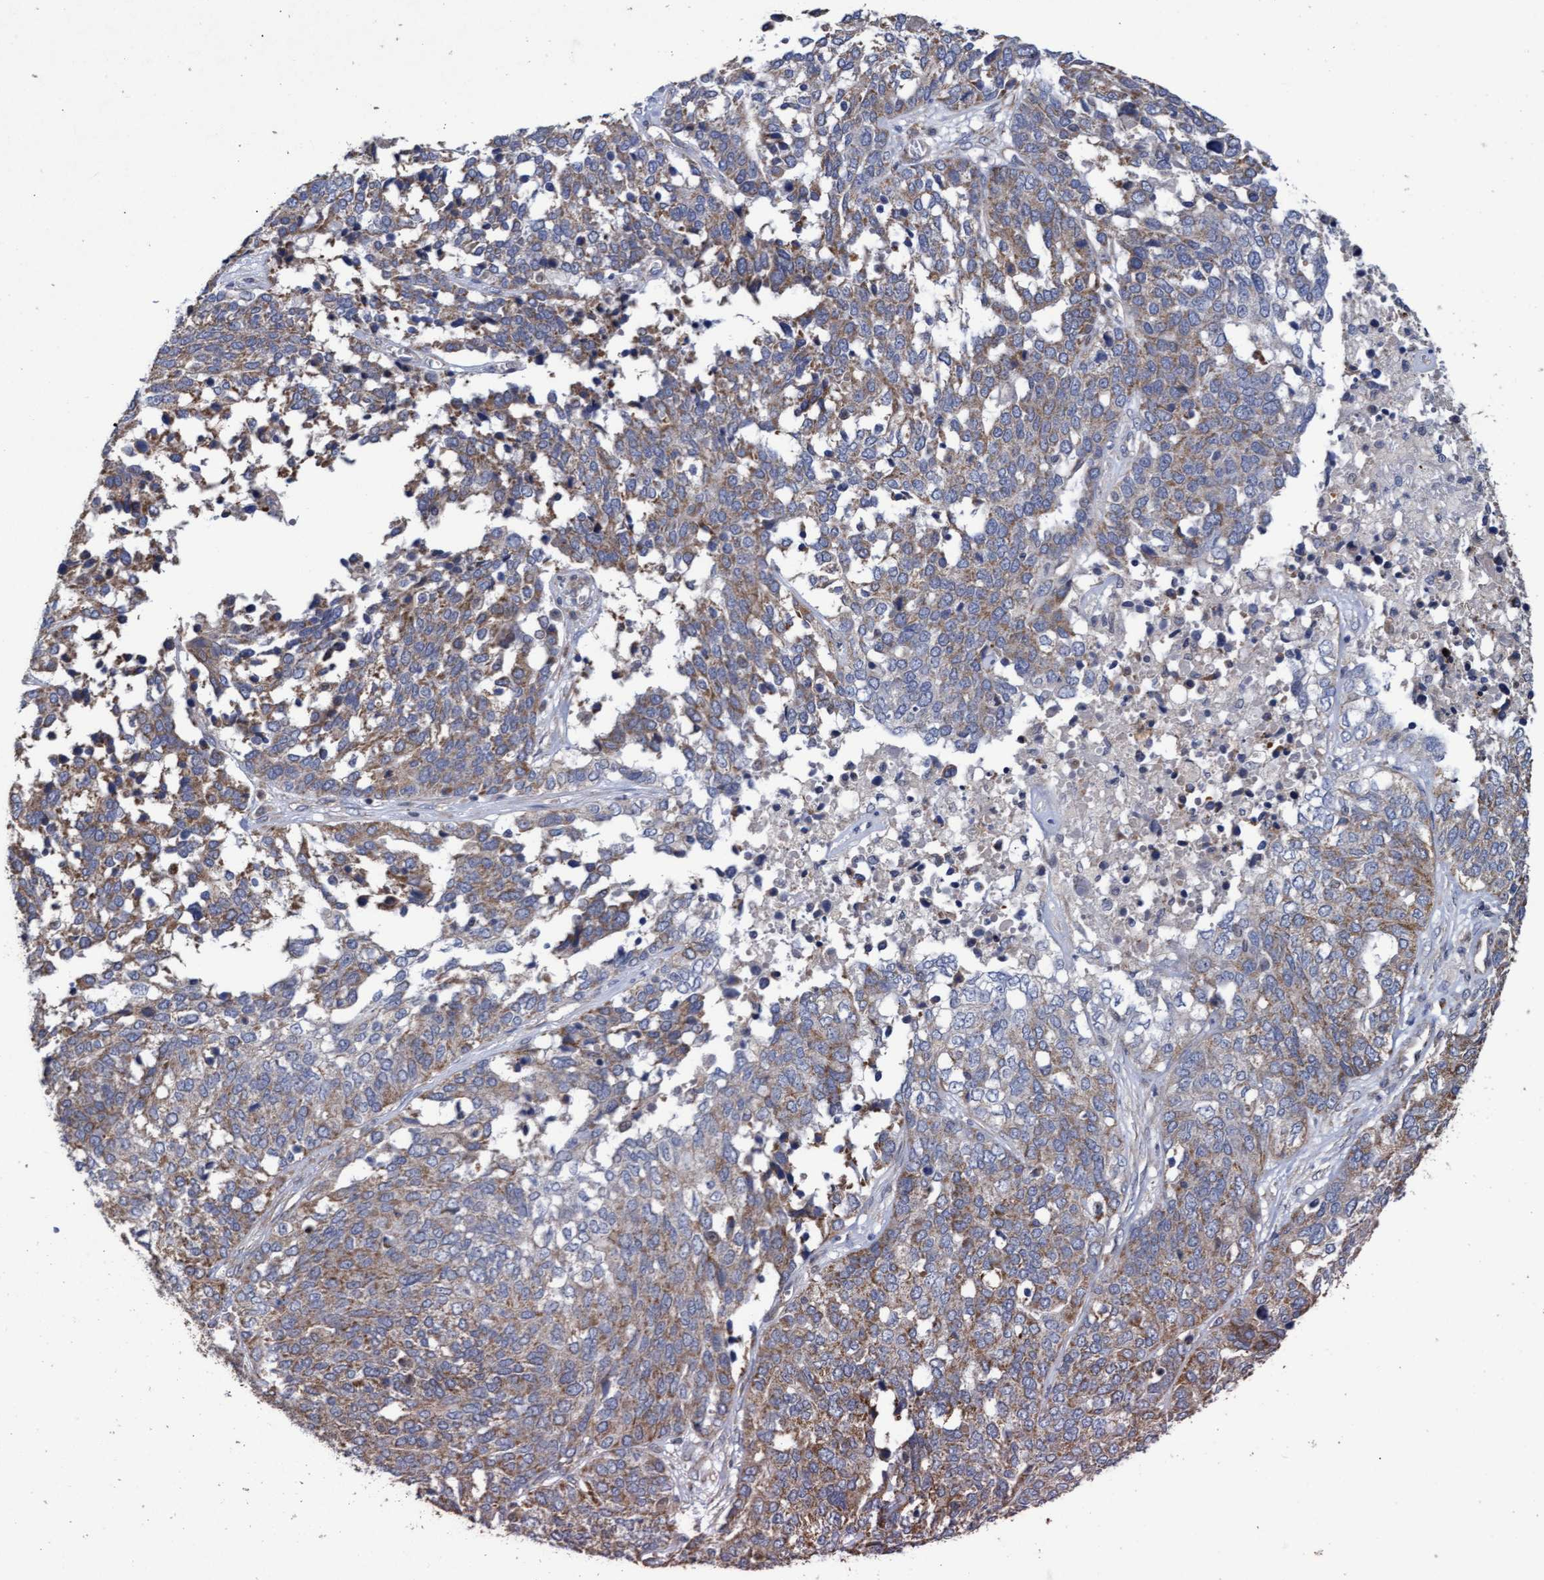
{"staining": {"intensity": "weak", "quantity": ">75%", "location": "cytoplasmic/membranous"}, "tissue": "ovarian cancer", "cell_type": "Tumor cells", "image_type": "cancer", "snomed": [{"axis": "morphology", "description": "Cystadenocarcinoma, serous, NOS"}, {"axis": "topography", "description": "Ovary"}], "caption": "Protein expression analysis of human ovarian serous cystadenocarcinoma reveals weak cytoplasmic/membranous positivity in approximately >75% of tumor cells. Using DAB (brown) and hematoxylin (blue) stains, captured at high magnification using brightfield microscopy.", "gene": "MRPL38", "patient": {"sex": "female", "age": 44}}